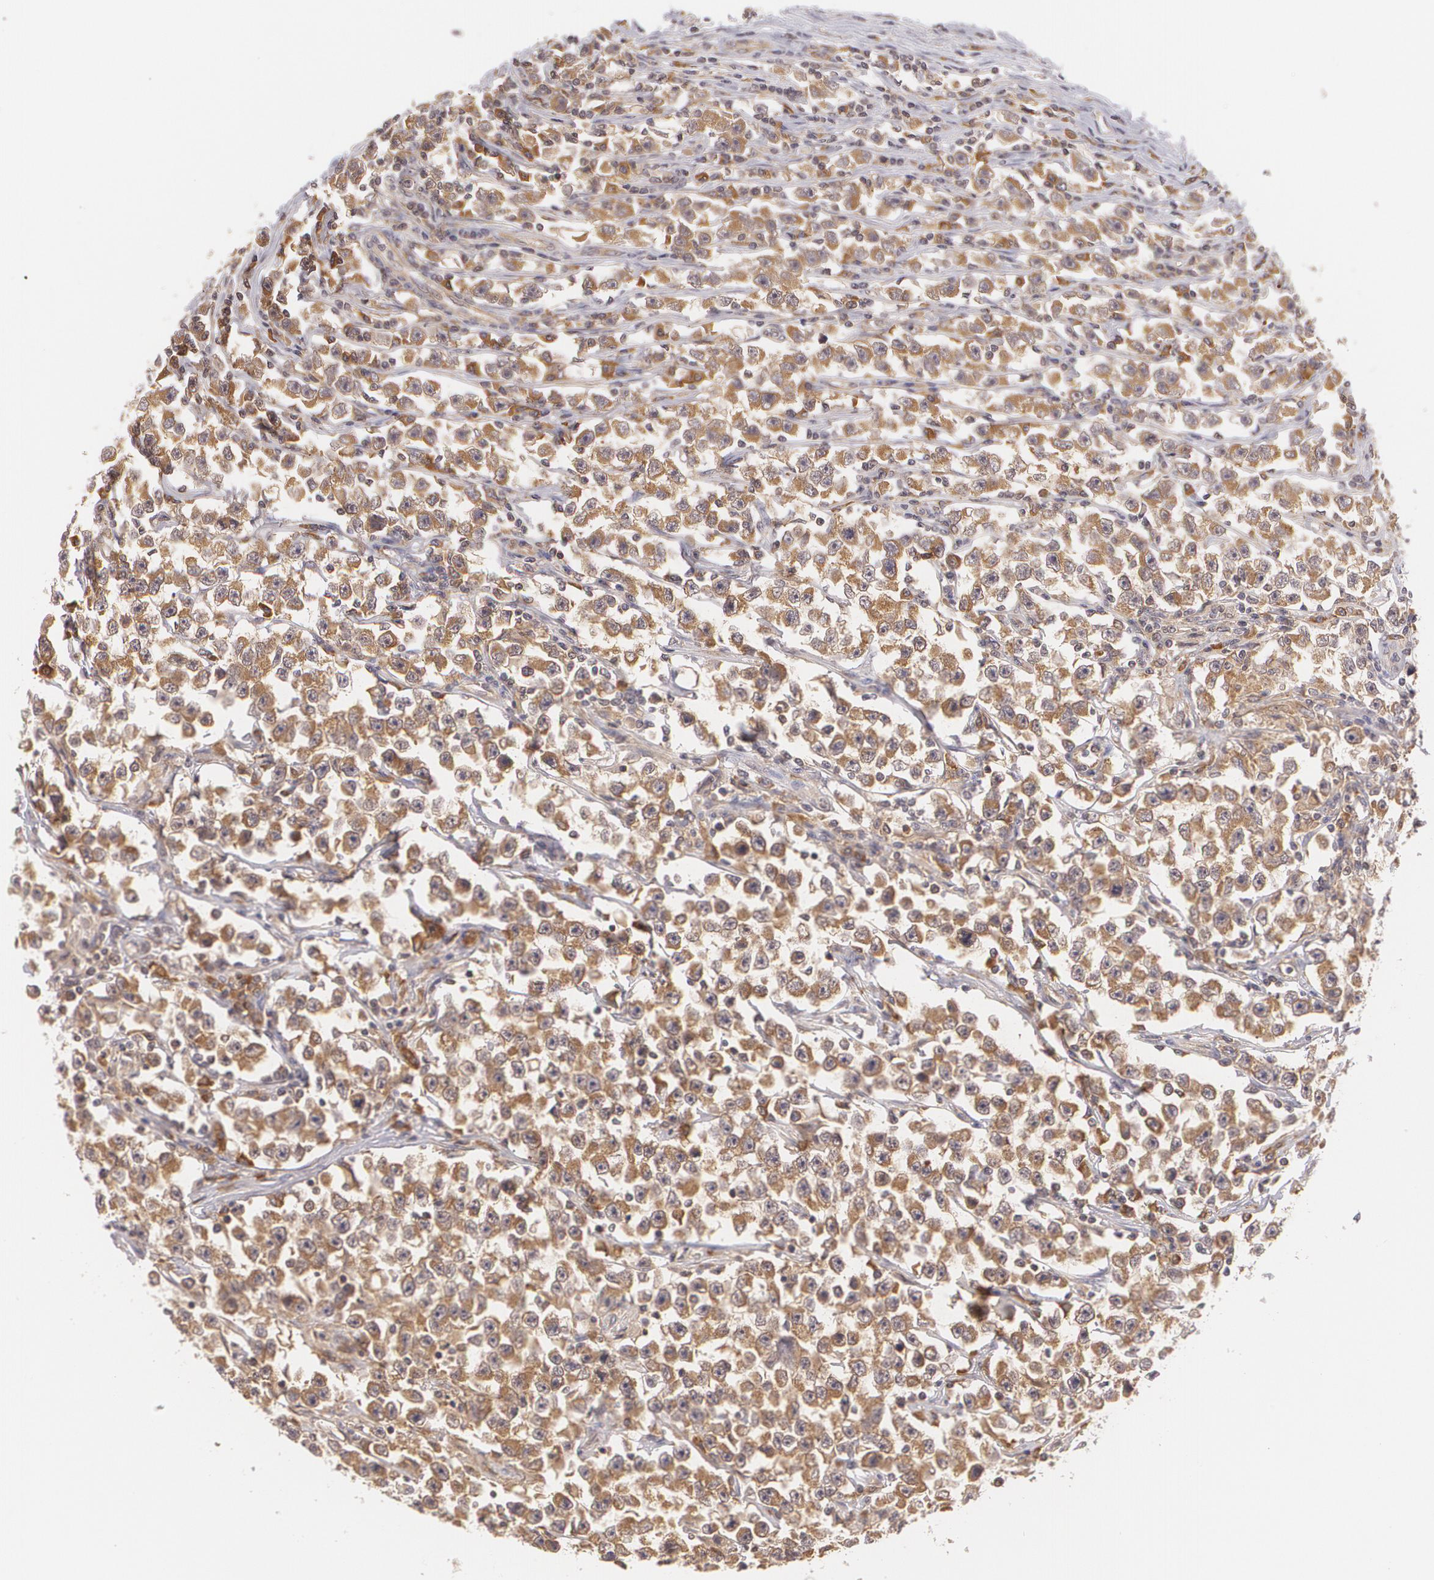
{"staining": {"intensity": "moderate", "quantity": ">75%", "location": "cytoplasmic/membranous"}, "tissue": "testis cancer", "cell_type": "Tumor cells", "image_type": "cancer", "snomed": [{"axis": "morphology", "description": "Seminoma, NOS"}, {"axis": "topography", "description": "Testis"}], "caption": "A medium amount of moderate cytoplasmic/membranous staining is seen in about >75% of tumor cells in testis cancer (seminoma) tissue. Ihc stains the protein of interest in brown and the nuclei are stained blue.", "gene": "CCL17", "patient": {"sex": "male", "age": 33}}